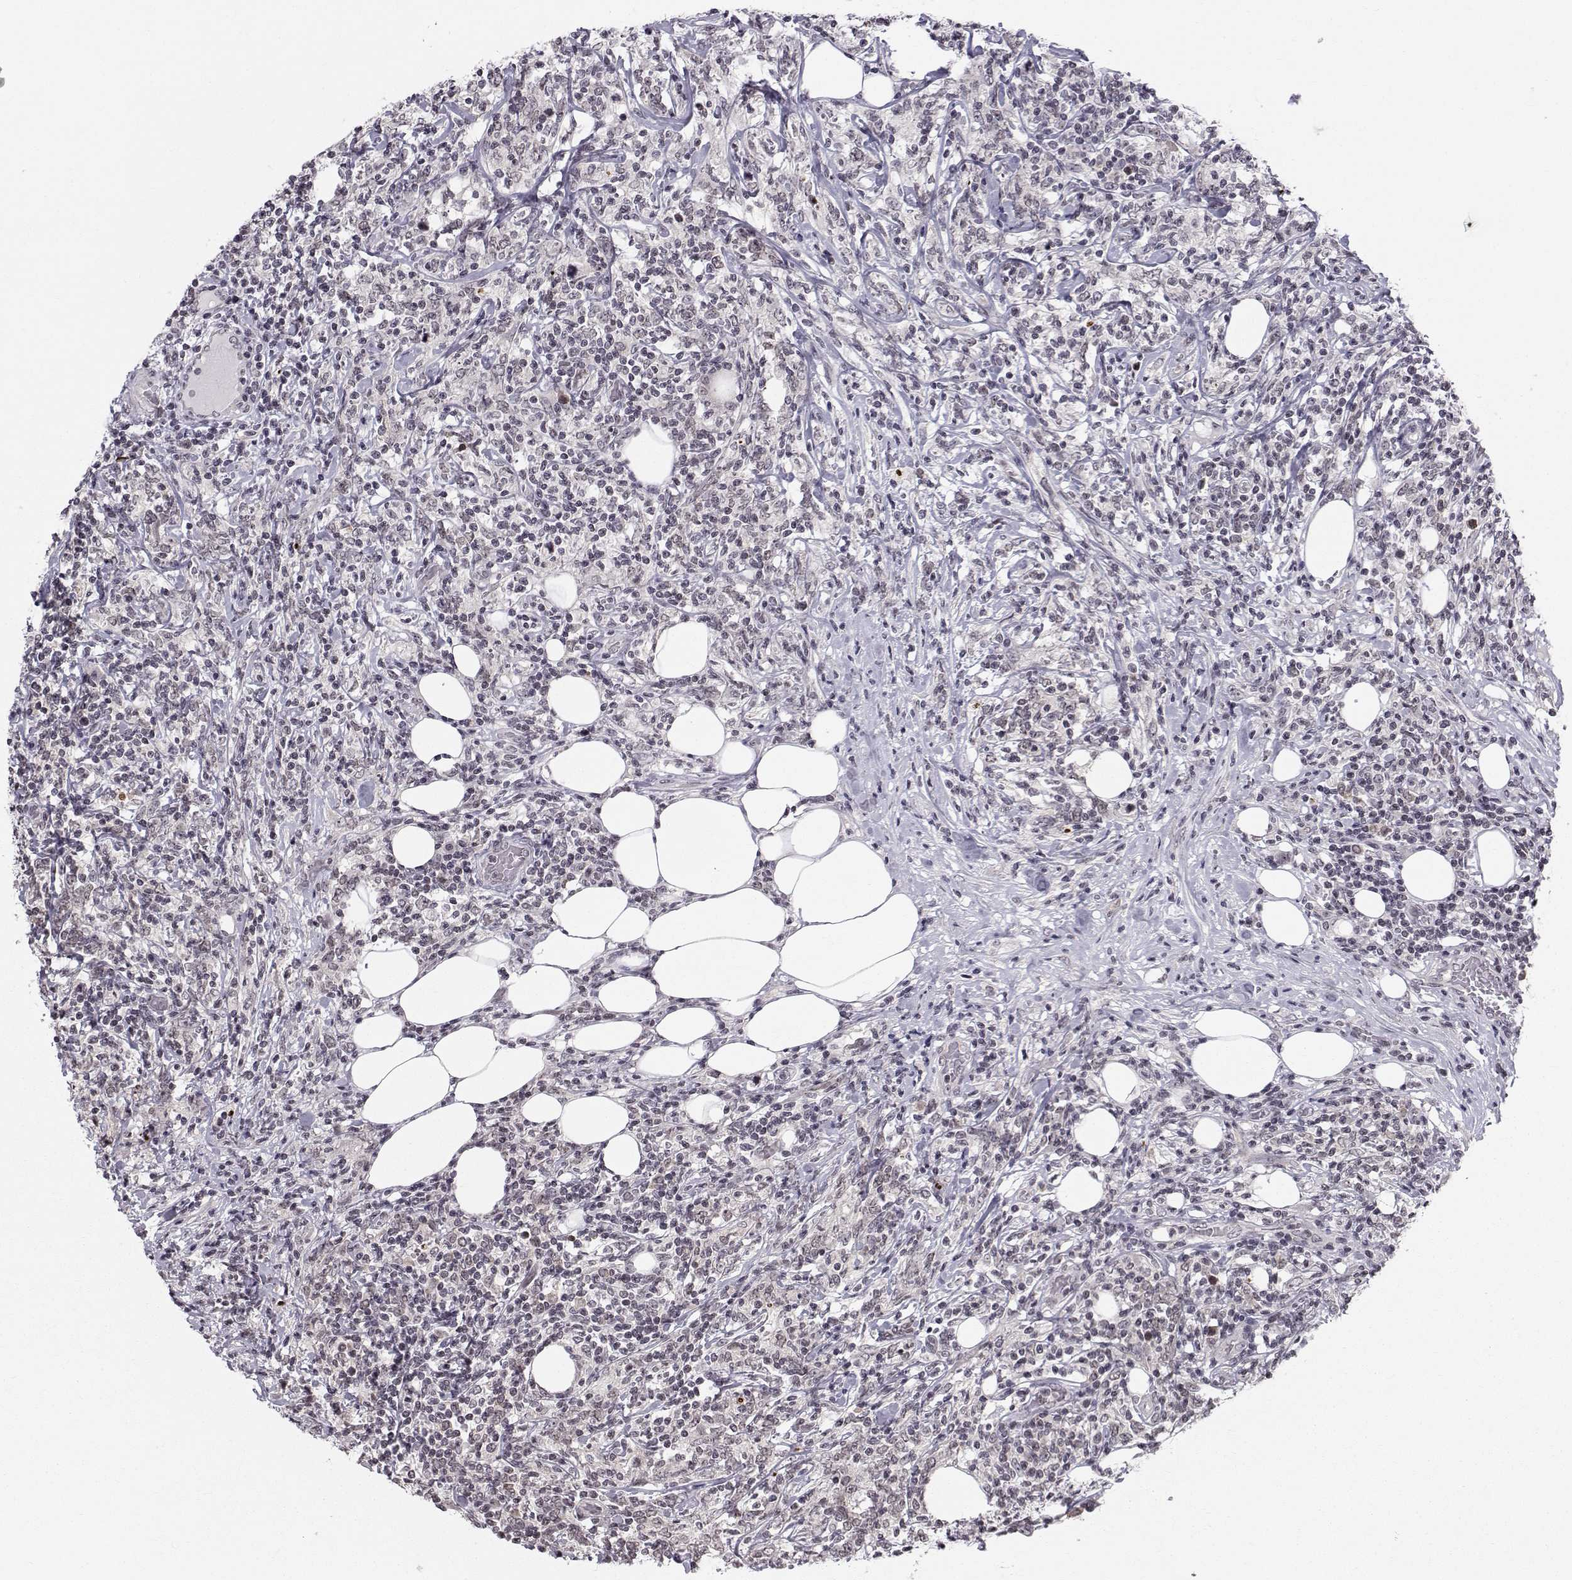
{"staining": {"intensity": "negative", "quantity": "none", "location": "none"}, "tissue": "lymphoma", "cell_type": "Tumor cells", "image_type": "cancer", "snomed": [{"axis": "morphology", "description": "Malignant lymphoma, non-Hodgkin's type, High grade"}, {"axis": "topography", "description": "Lymph node"}], "caption": "Immunohistochemical staining of lymphoma shows no significant expression in tumor cells.", "gene": "MARCHF4", "patient": {"sex": "female", "age": 84}}